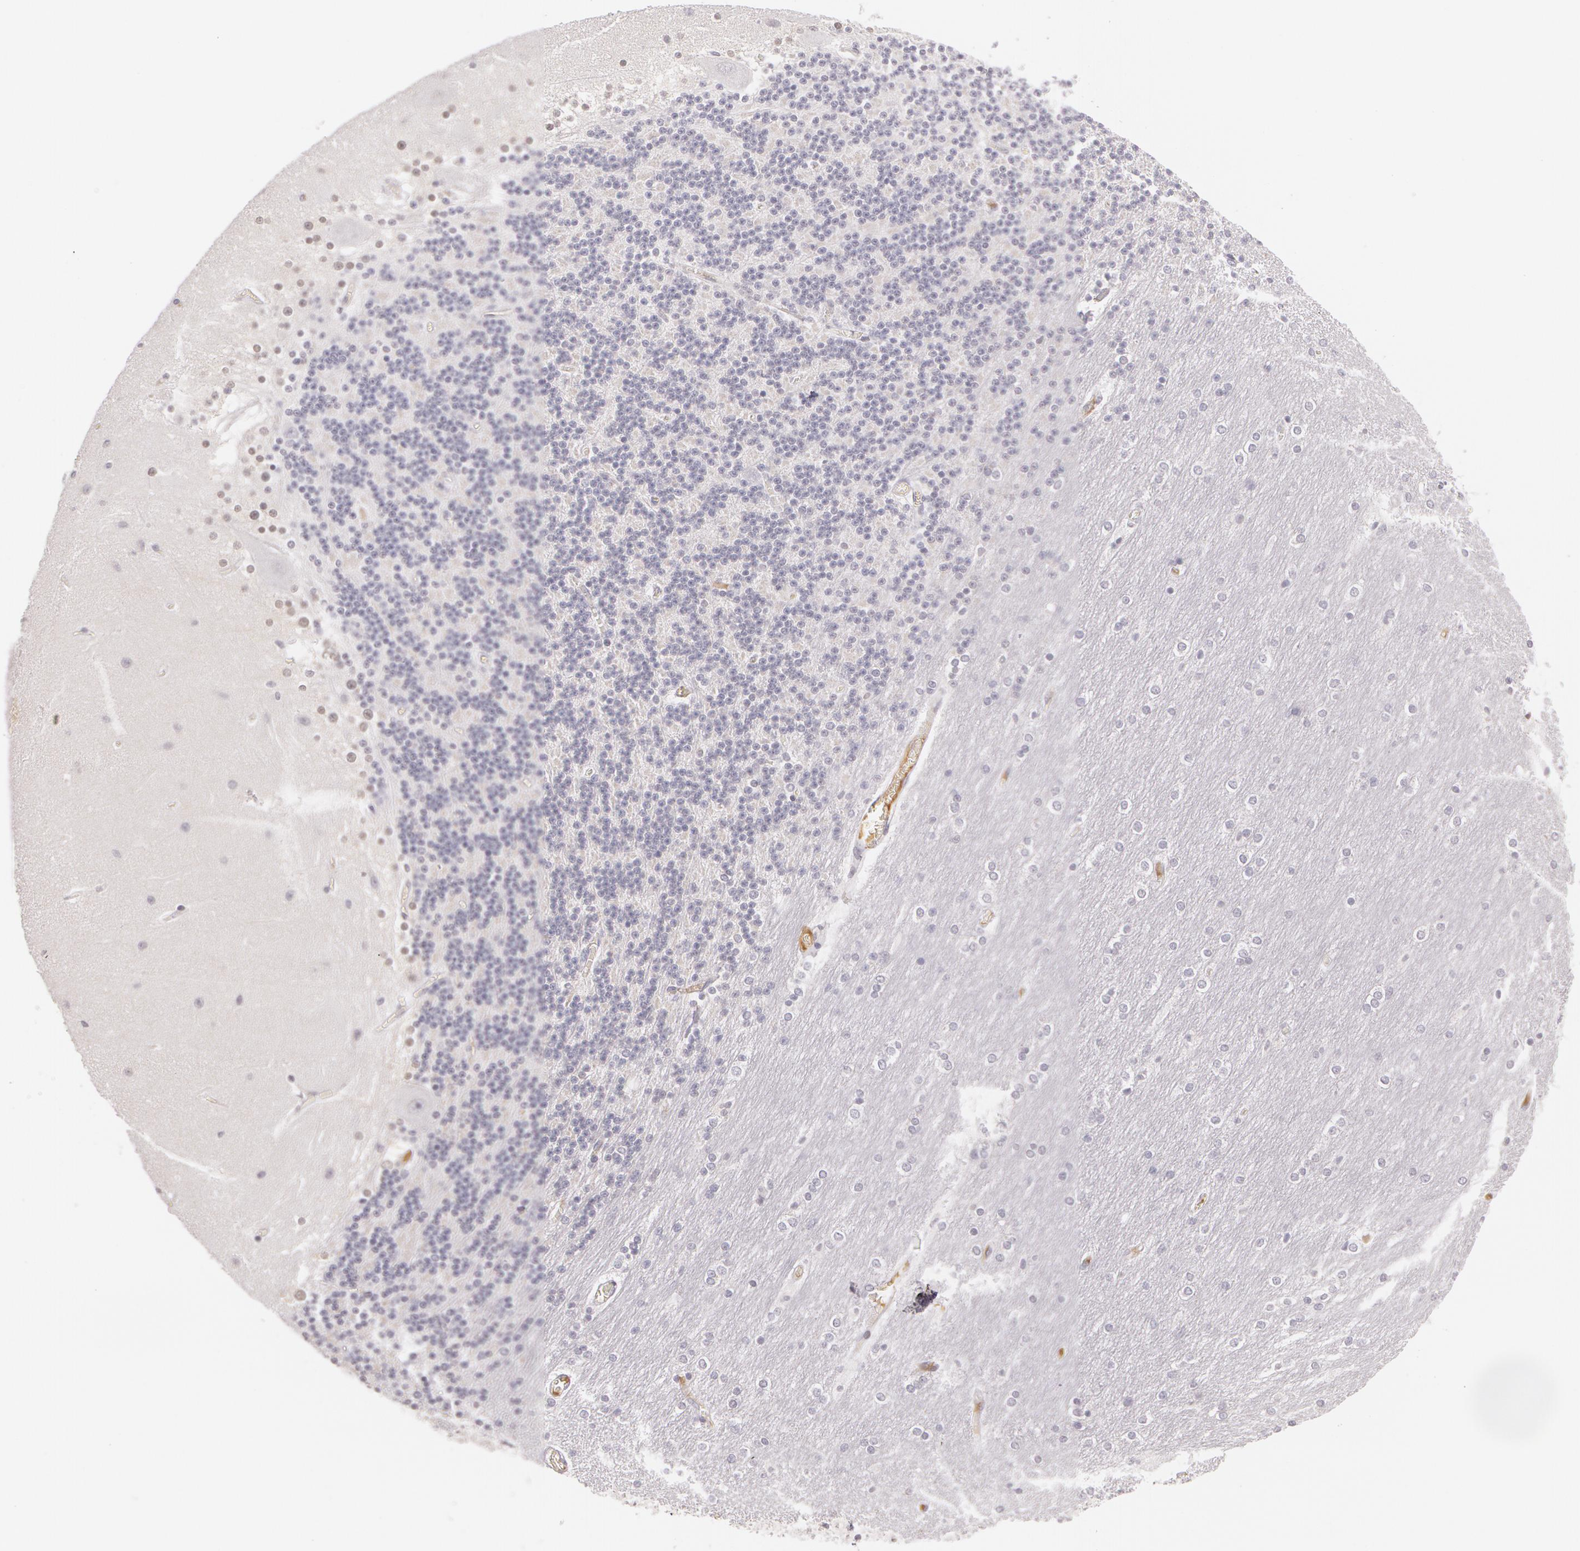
{"staining": {"intensity": "negative", "quantity": "none", "location": "none"}, "tissue": "cerebellum", "cell_type": "Cells in granular layer", "image_type": "normal", "snomed": [{"axis": "morphology", "description": "Normal tissue, NOS"}, {"axis": "topography", "description": "Cerebellum"}], "caption": "A photomicrograph of human cerebellum is negative for staining in cells in granular layer. (DAB IHC visualized using brightfield microscopy, high magnification).", "gene": "LBP", "patient": {"sex": "female", "age": 54}}